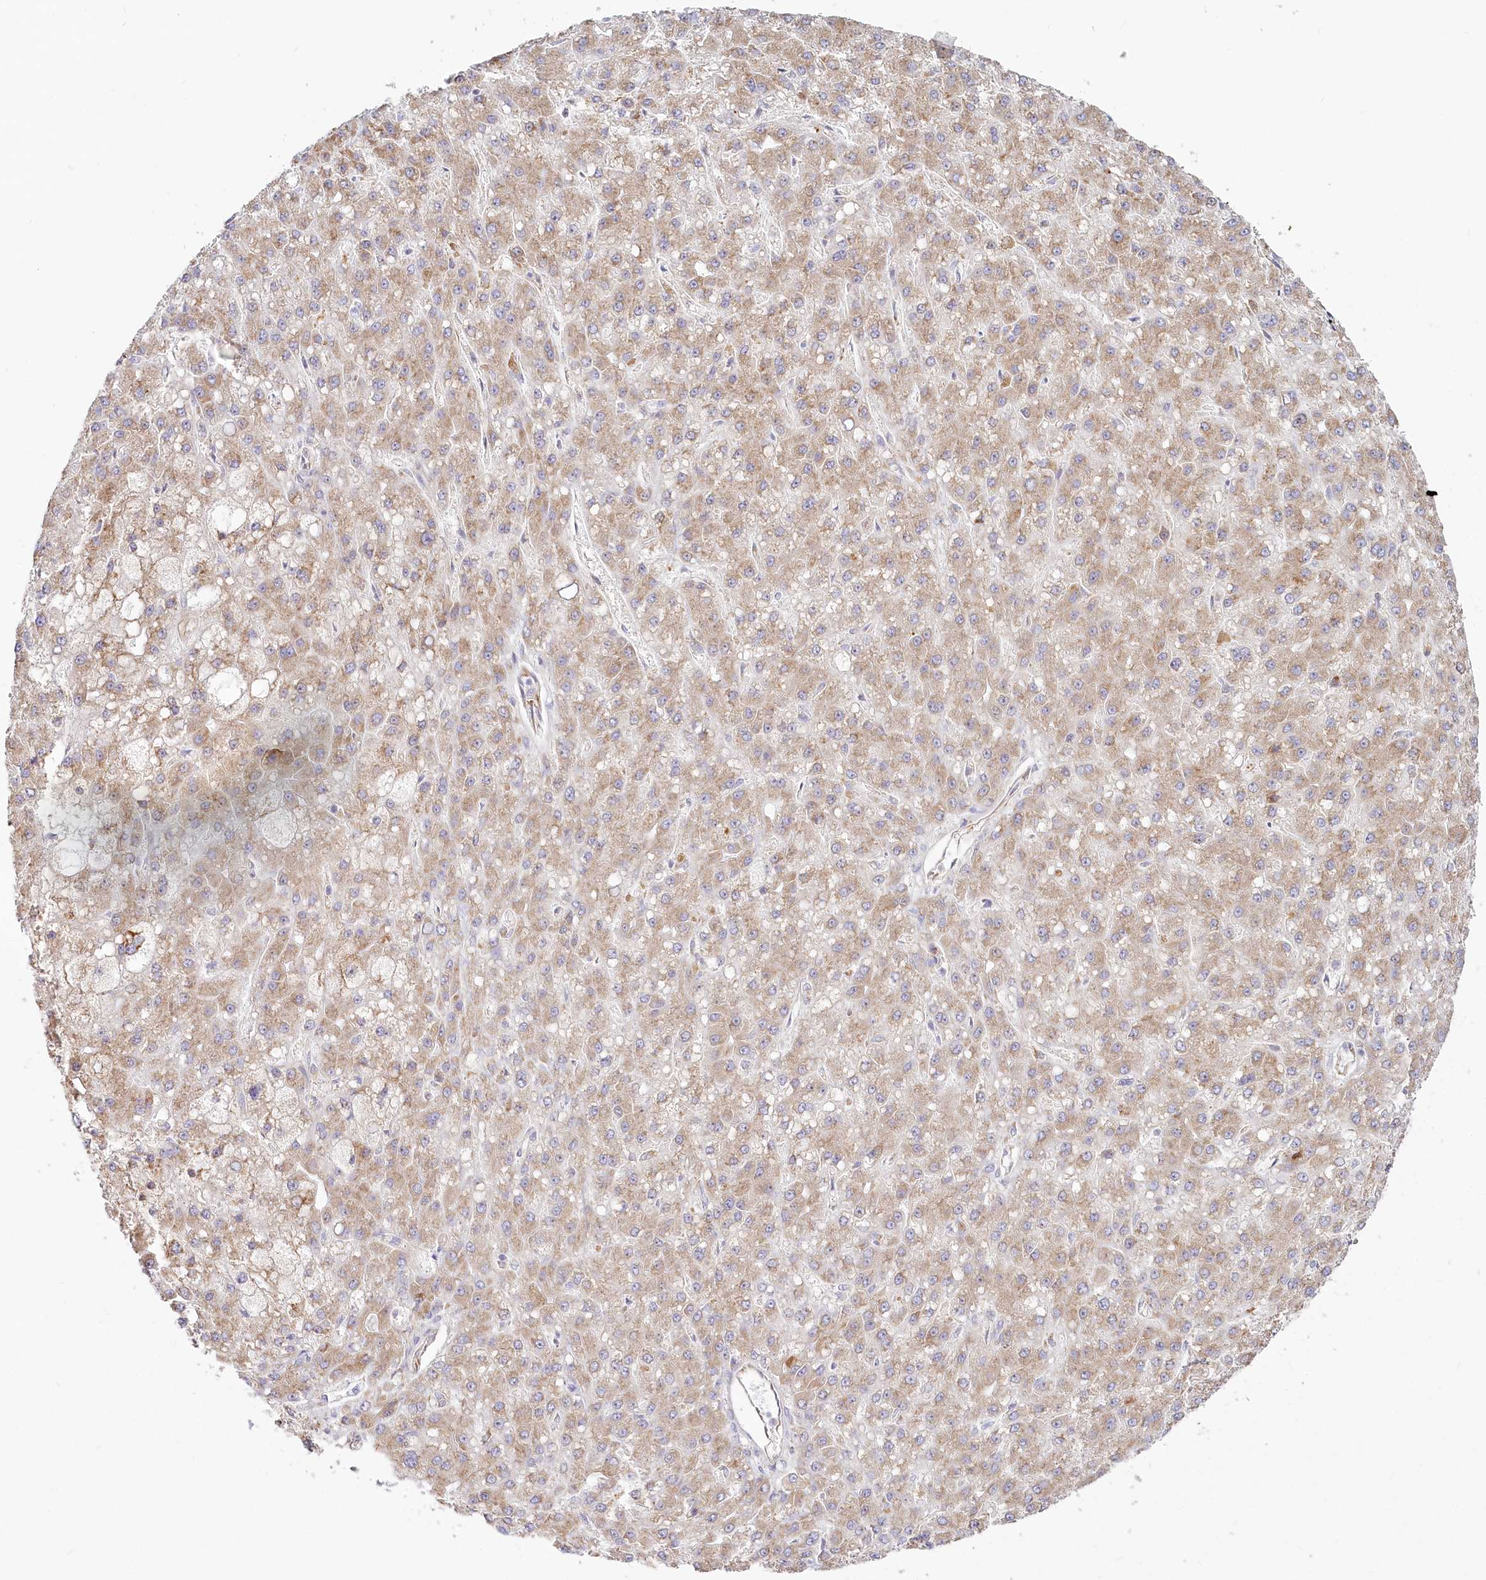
{"staining": {"intensity": "moderate", "quantity": ">75%", "location": "cytoplasmic/membranous"}, "tissue": "liver cancer", "cell_type": "Tumor cells", "image_type": "cancer", "snomed": [{"axis": "morphology", "description": "Carcinoma, Hepatocellular, NOS"}, {"axis": "topography", "description": "Liver"}], "caption": "Protein expression analysis of liver cancer (hepatocellular carcinoma) shows moderate cytoplasmic/membranous staining in about >75% of tumor cells. The staining is performed using DAB (3,3'-diaminobenzidine) brown chromogen to label protein expression. The nuclei are counter-stained blue using hematoxylin.", "gene": "HARS2", "patient": {"sex": "male", "age": 67}}